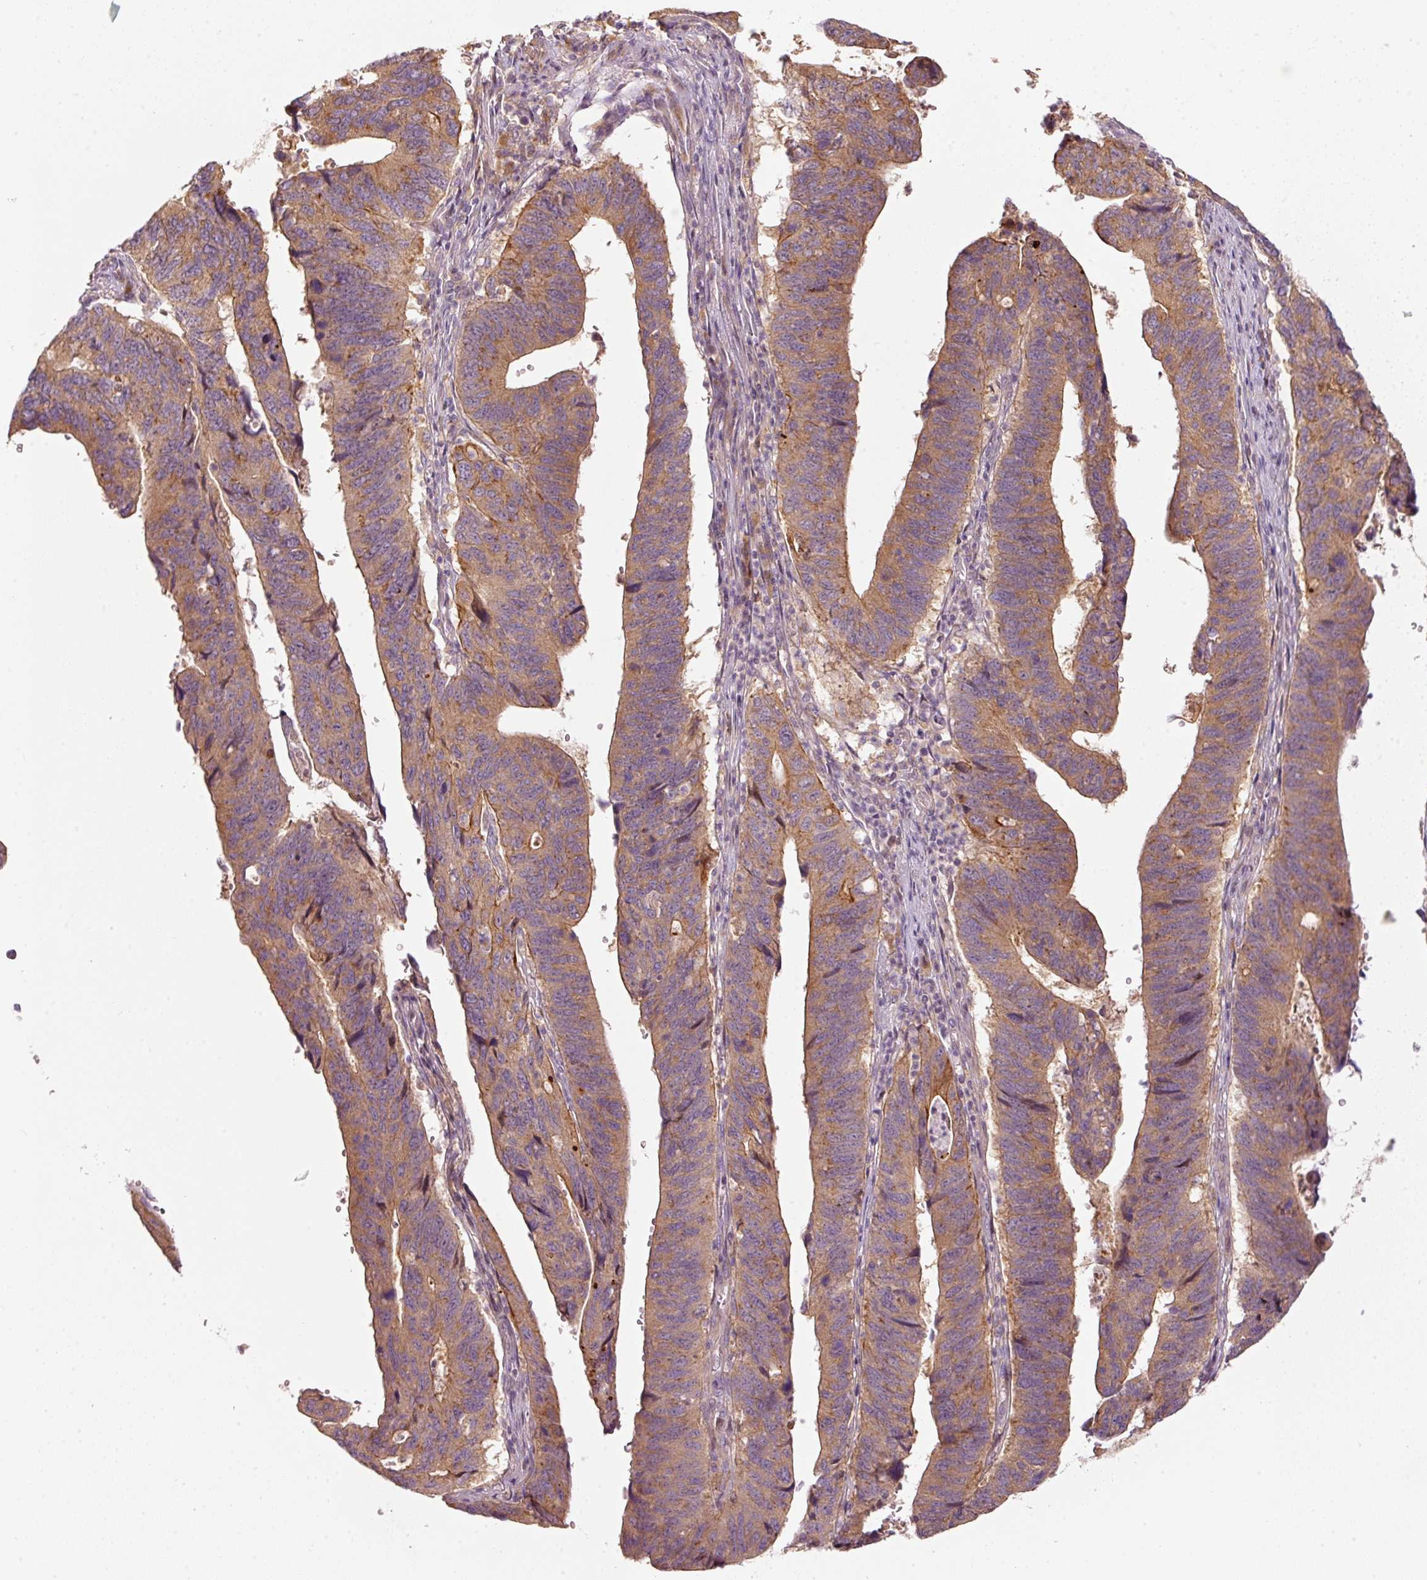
{"staining": {"intensity": "moderate", "quantity": ">75%", "location": "cytoplasmic/membranous"}, "tissue": "stomach cancer", "cell_type": "Tumor cells", "image_type": "cancer", "snomed": [{"axis": "morphology", "description": "Adenocarcinoma, NOS"}, {"axis": "topography", "description": "Stomach"}], "caption": "Protein expression analysis of adenocarcinoma (stomach) demonstrates moderate cytoplasmic/membranous positivity in about >75% of tumor cells.", "gene": "MAP10", "patient": {"sex": "male", "age": 59}}